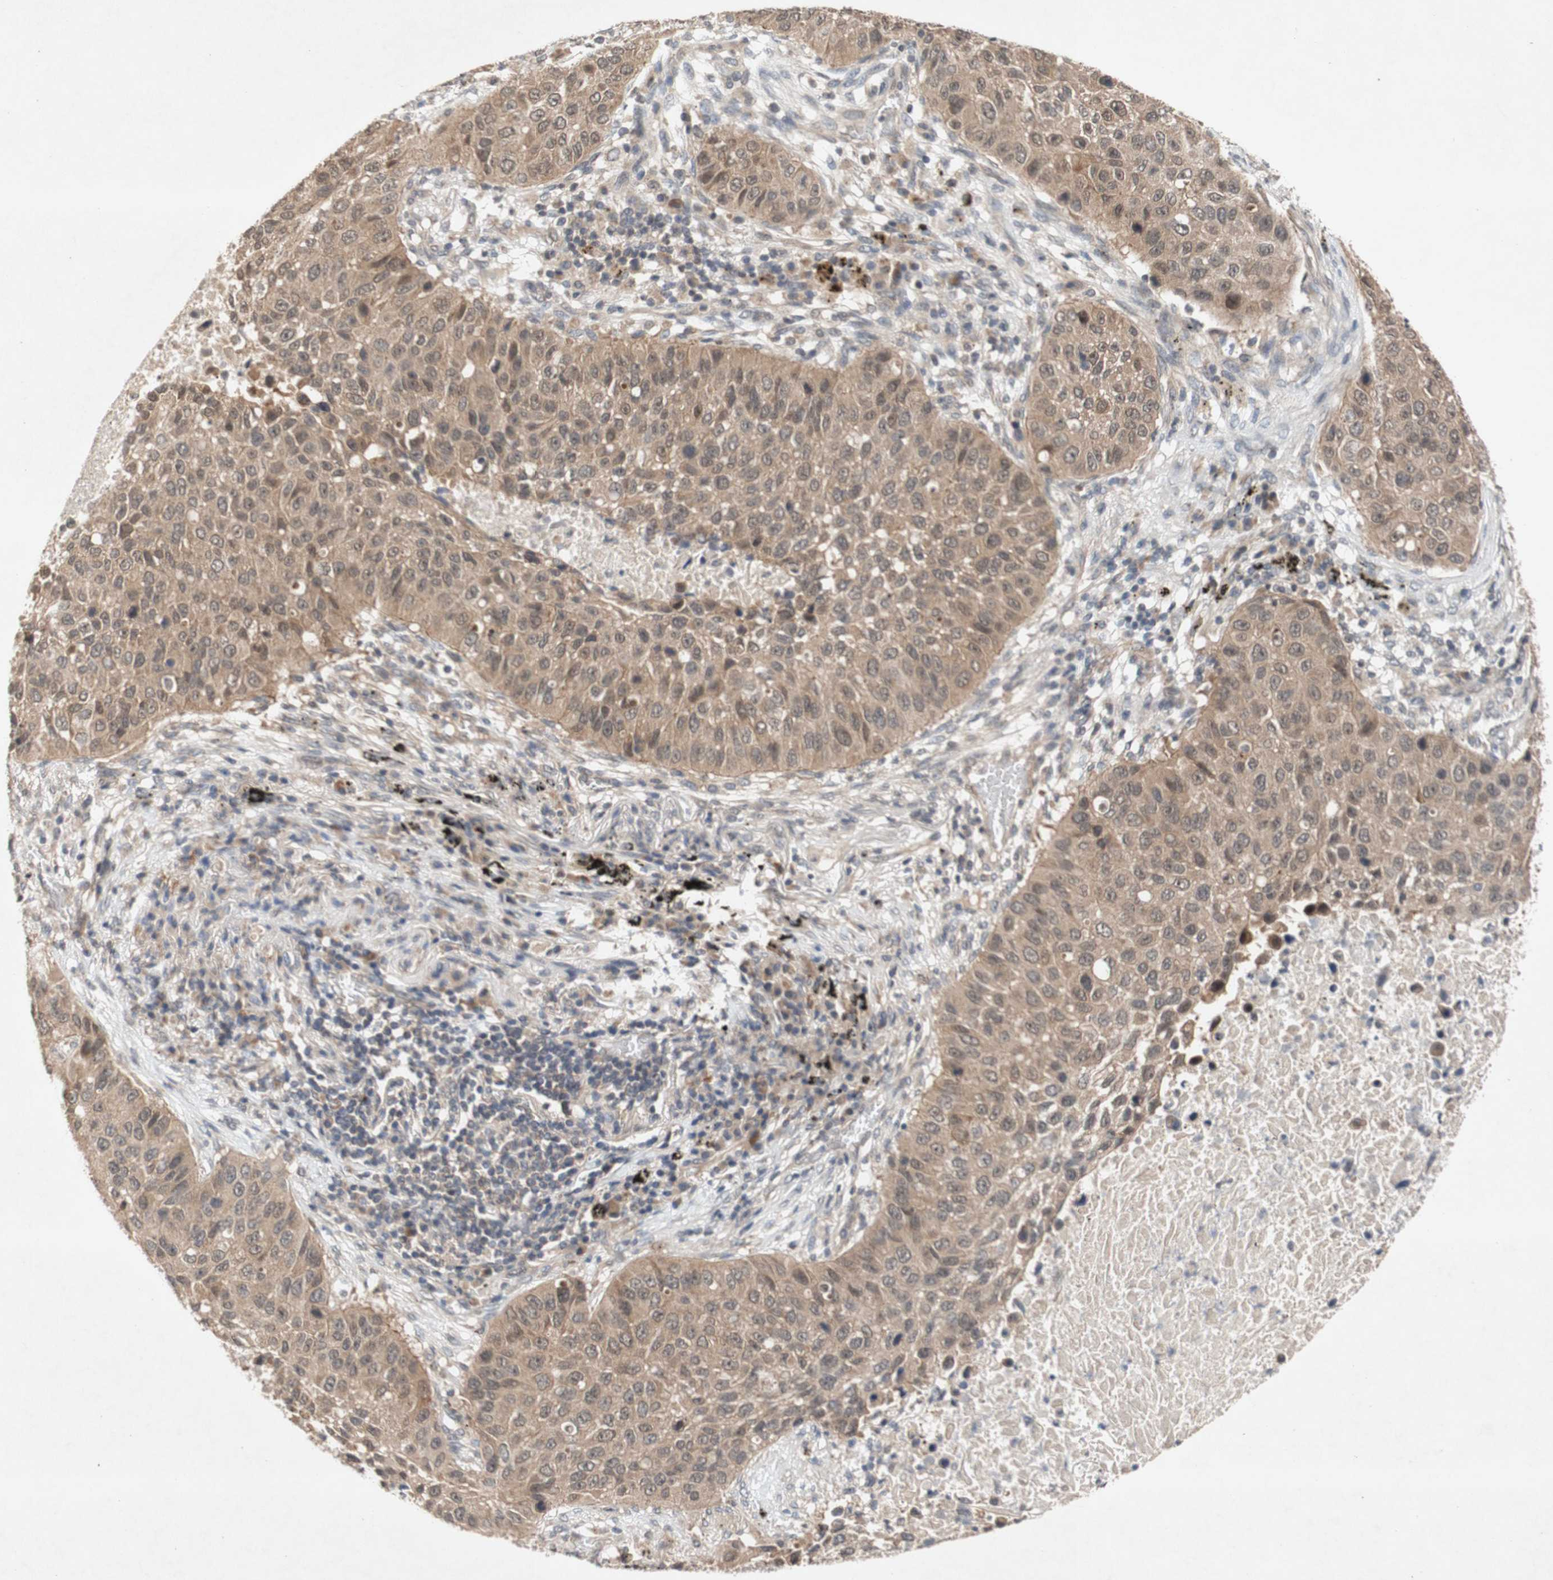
{"staining": {"intensity": "moderate", "quantity": ">75%", "location": "cytoplasmic/membranous"}, "tissue": "lung cancer", "cell_type": "Tumor cells", "image_type": "cancer", "snomed": [{"axis": "morphology", "description": "Squamous cell carcinoma, NOS"}, {"axis": "topography", "description": "Lung"}], "caption": "Protein staining shows moderate cytoplasmic/membranous staining in about >75% of tumor cells in squamous cell carcinoma (lung).", "gene": "PIN1", "patient": {"sex": "male", "age": 57}}